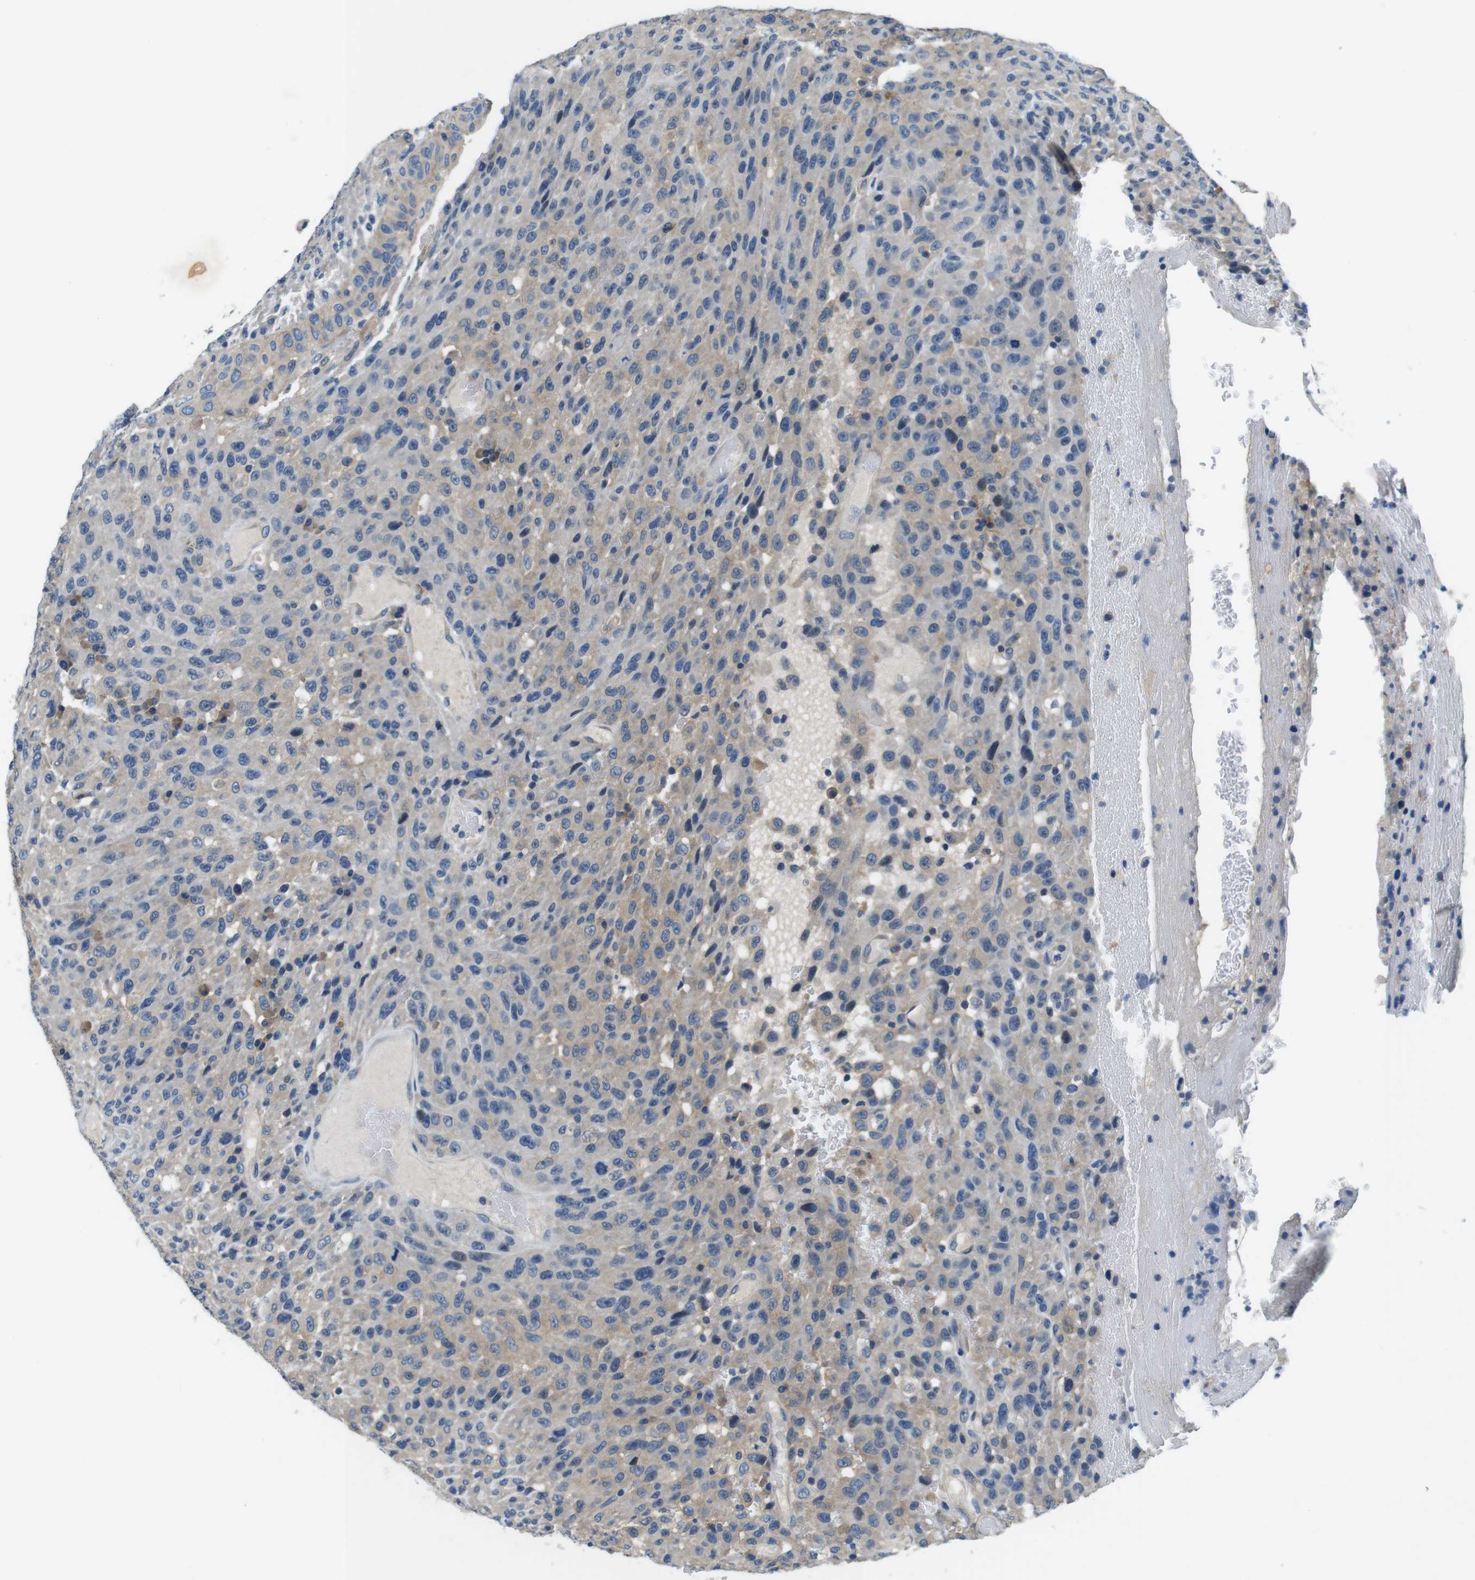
{"staining": {"intensity": "weak", "quantity": ">75%", "location": "cytoplasmic/membranous"}, "tissue": "urothelial cancer", "cell_type": "Tumor cells", "image_type": "cancer", "snomed": [{"axis": "morphology", "description": "Urothelial carcinoma, High grade"}, {"axis": "topography", "description": "Urinary bladder"}], "caption": "Brown immunohistochemical staining in human high-grade urothelial carcinoma displays weak cytoplasmic/membranous positivity in about >75% of tumor cells.", "gene": "DENND4C", "patient": {"sex": "male", "age": 66}}